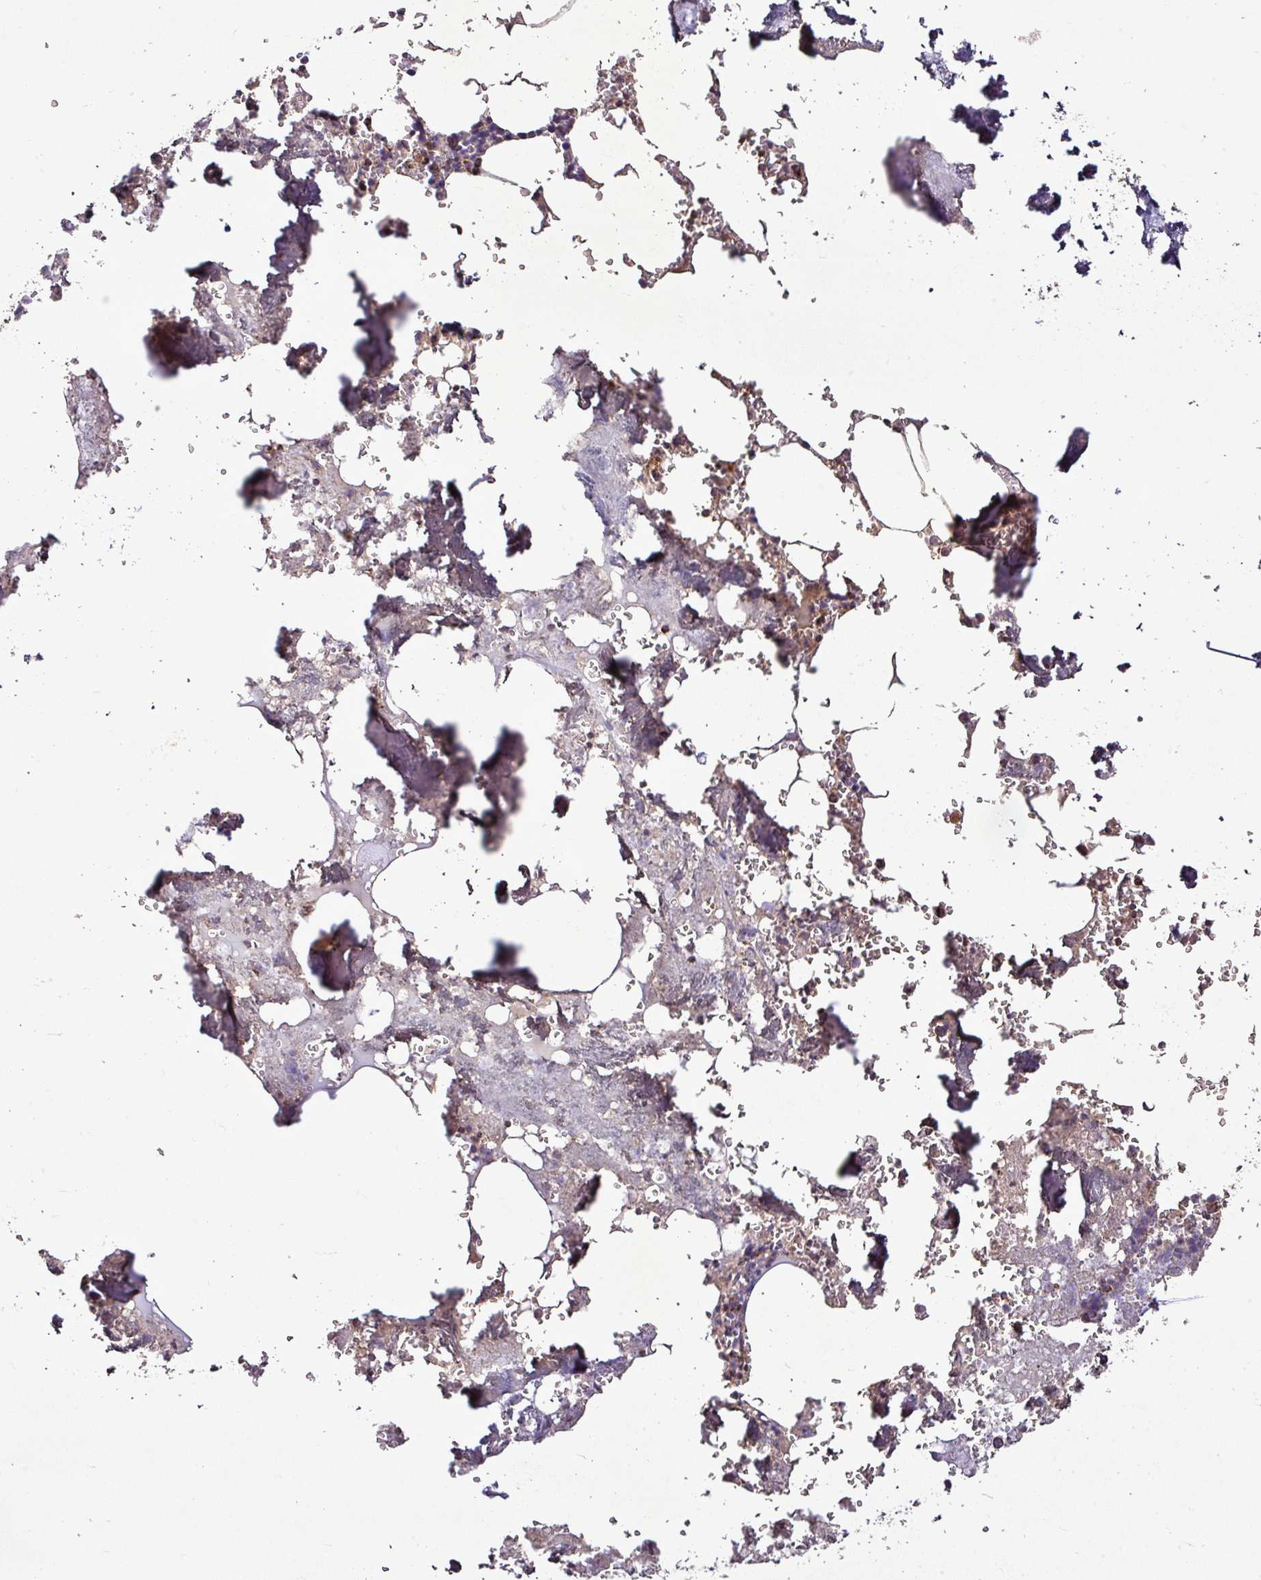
{"staining": {"intensity": "moderate", "quantity": "25%-75%", "location": "cytoplasmic/membranous"}, "tissue": "bone marrow", "cell_type": "Hematopoietic cells", "image_type": "normal", "snomed": [{"axis": "morphology", "description": "Normal tissue, NOS"}, {"axis": "topography", "description": "Bone marrow"}], "caption": "This is a micrograph of immunohistochemistry (IHC) staining of normal bone marrow, which shows moderate expression in the cytoplasmic/membranous of hematopoietic cells.", "gene": "AGK", "patient": {"sex": "male", "age": 54}}